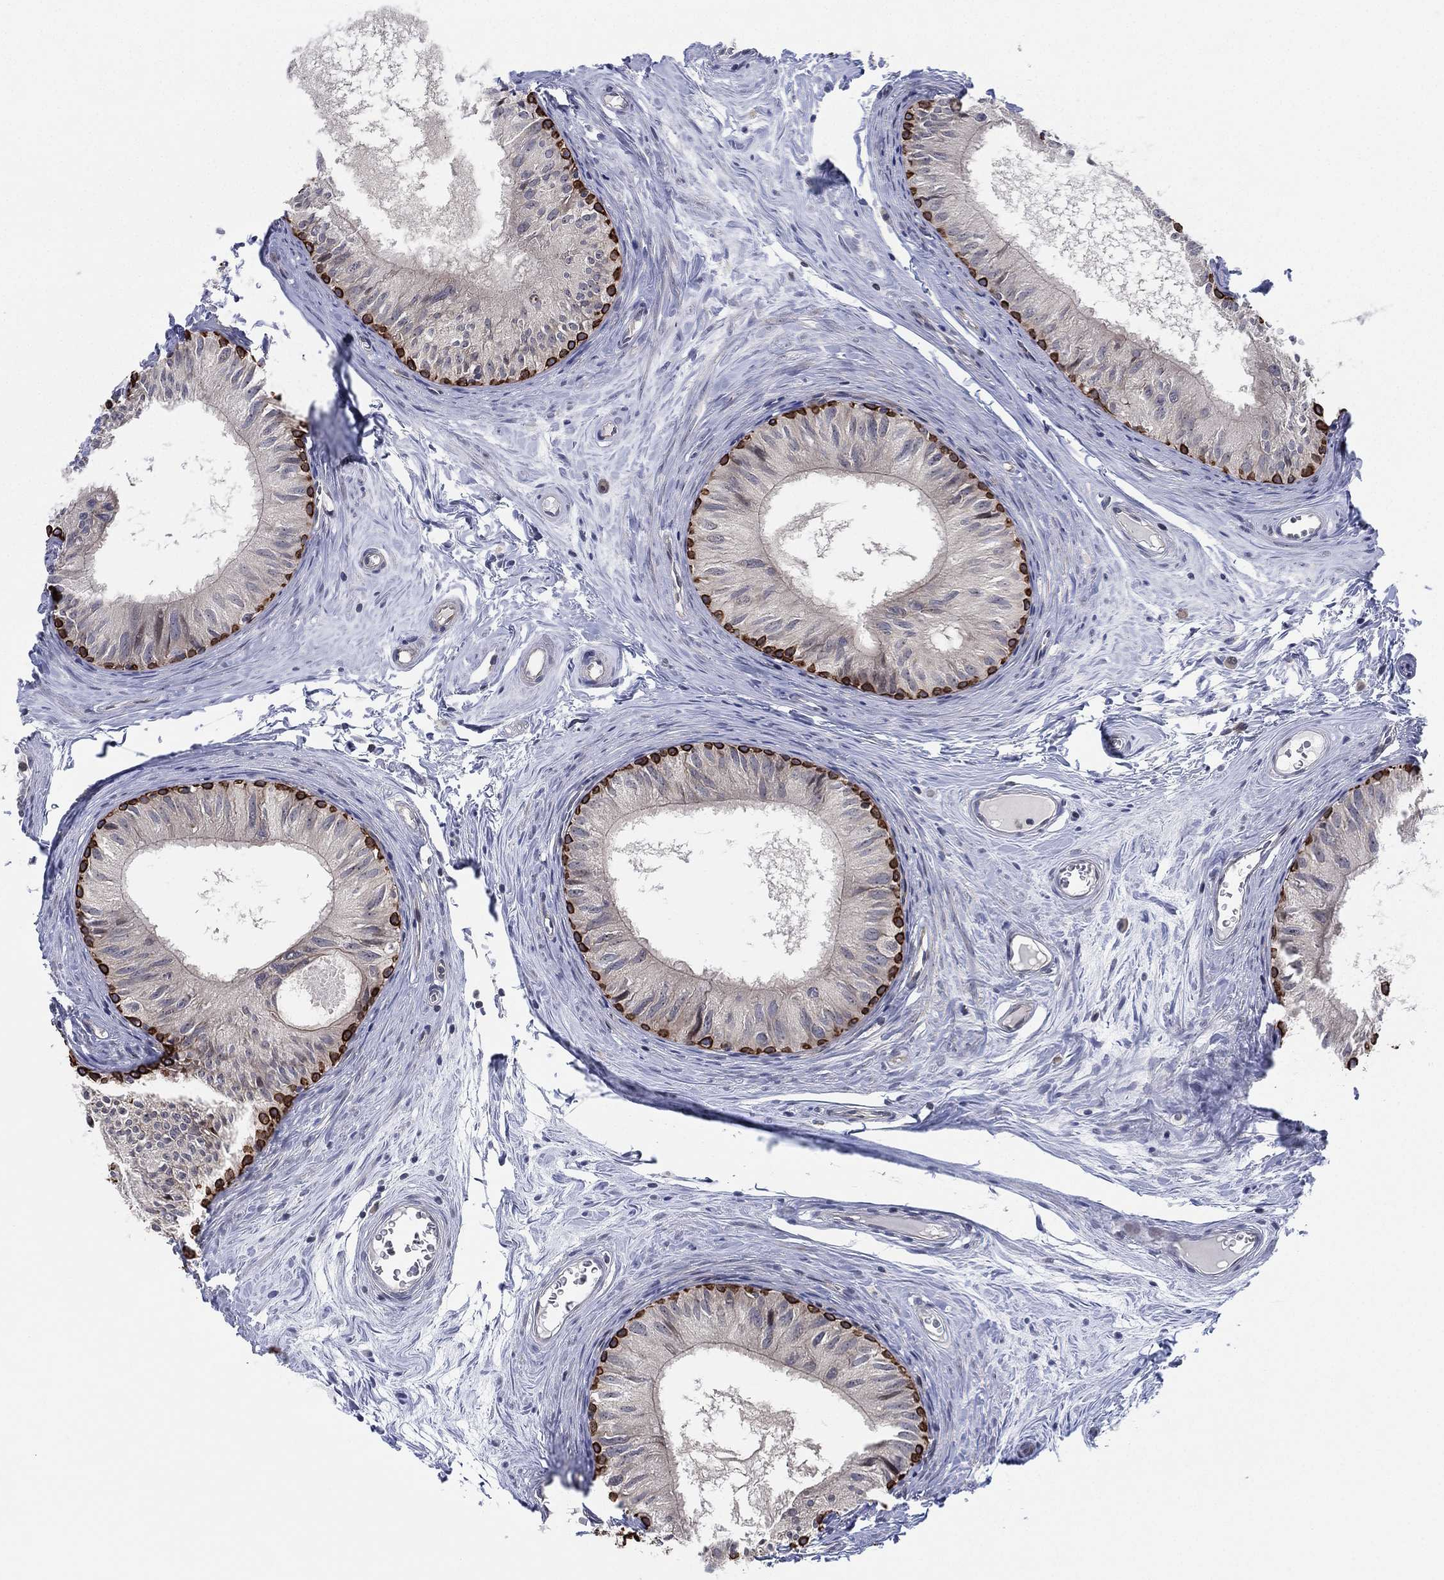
{"staining": {"intensity": "strong", "quantity": "<25%", "location": "cytoplasmic/membranous,nuclear"}, "tissue": "epididymis", "cell_type": "Glandular cells", "image_type": "normal", "snomed": [{"axis": "morphology", "description": "Normal tissue, NOS"}, {"axis": "topography", "description": "Epididymis"}], "caption": "A brown stain highlights strong cytoplasmic/membranous,nuclear expression of a protein in glandular cells of benign epididymis. The protein is stained brown, and the nuclei are stained in blue (DAB (3,3'-diaminobenzidine) IHC with brightfield microscopy, high magnification).", "gene": "TMCO1", "patient": {"sex": "male", "age": 52}}